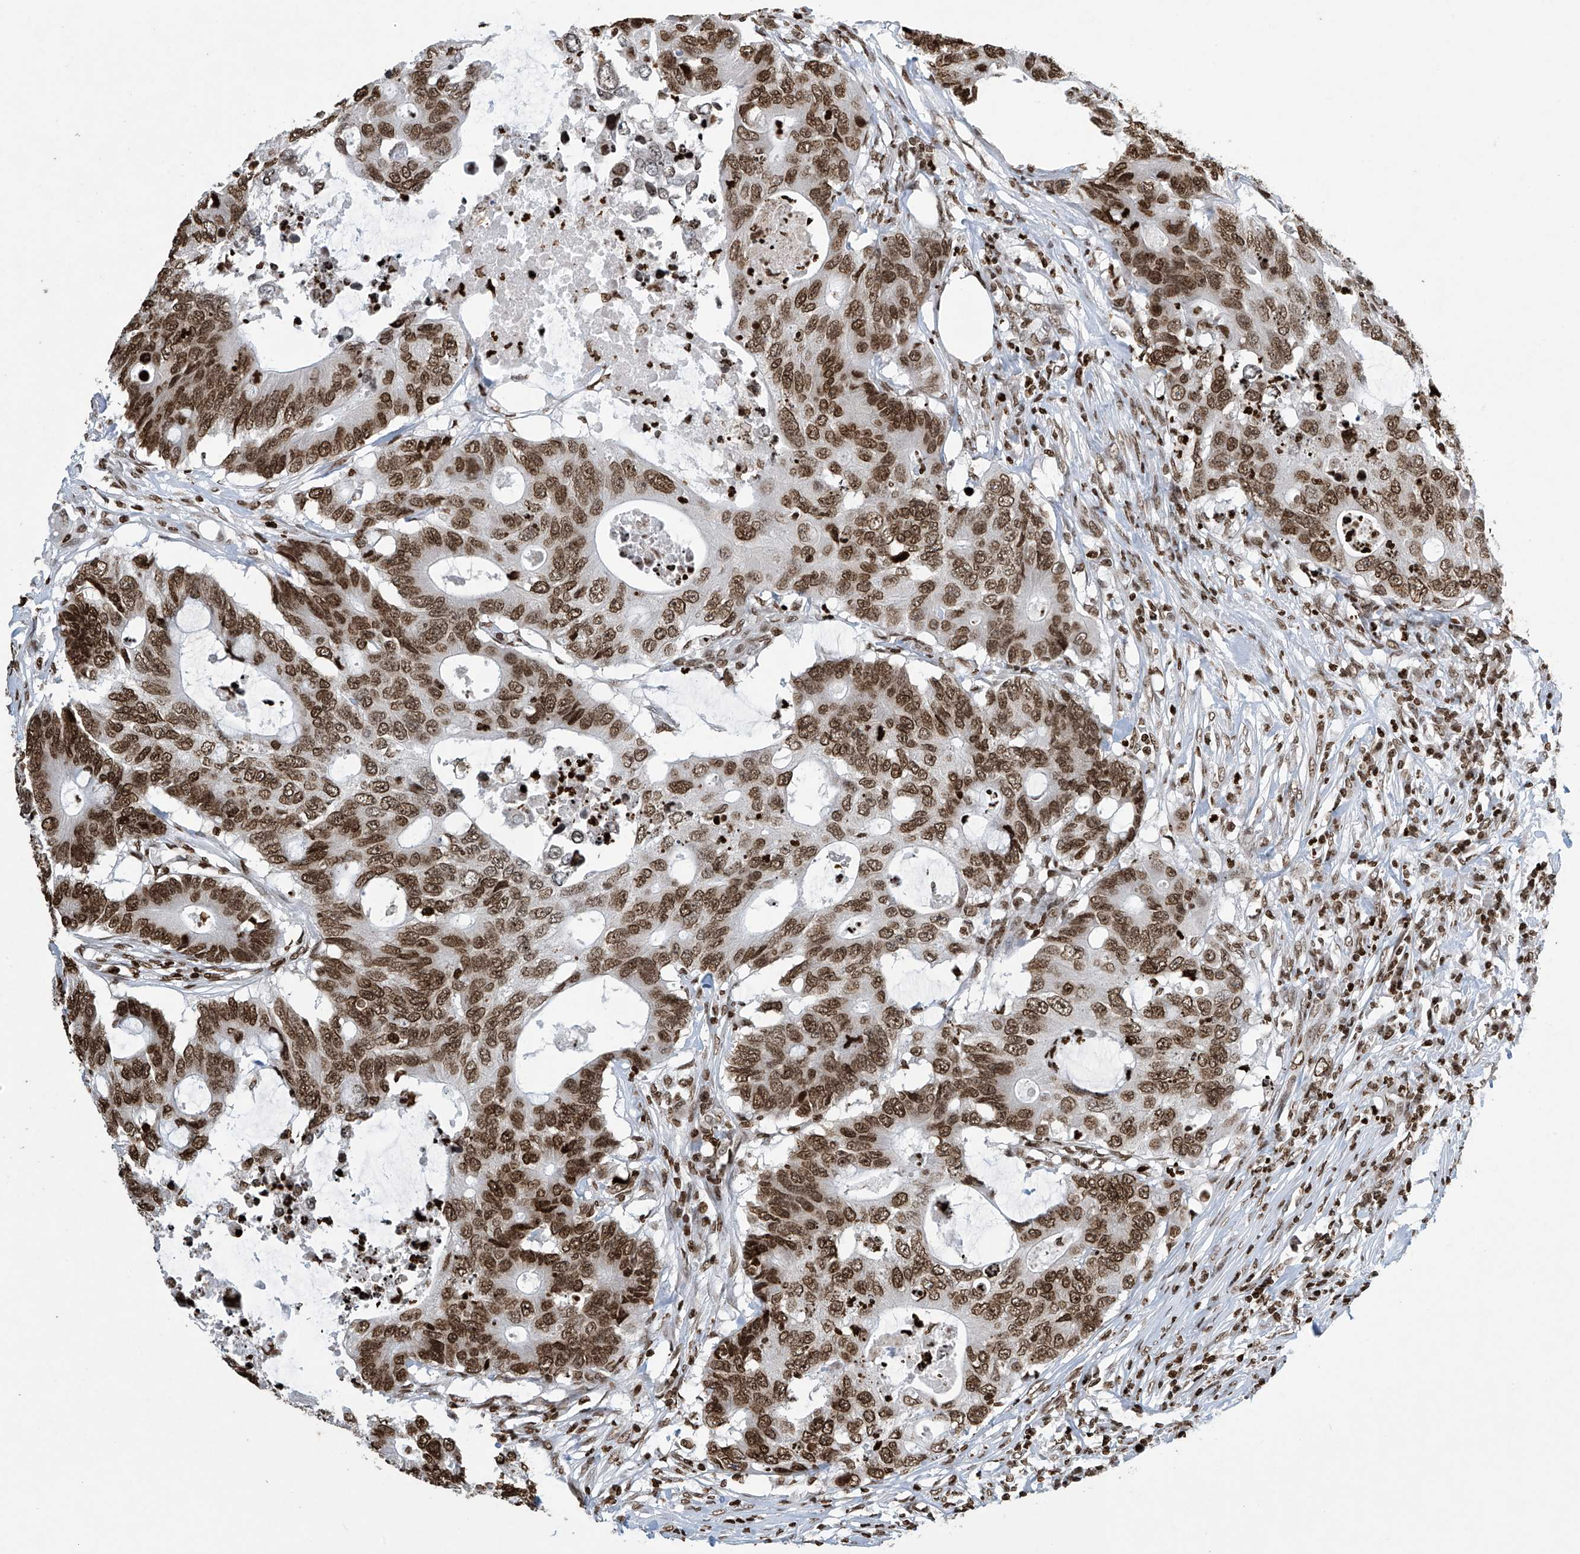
{"staining": {"intensity": "moderate", "quantity": ">75%", "location": "nuclear"}, "tissue": "colorectal cancer", "cell_type": "Tumor cells", "image_type": "cancer", "snomed": [{"axis": "morphology", "description": "Adenocarcinoma, NOS"}, {"axis": "topography", "description": "Colon"}], "caption": "This photomicrograph demonstrates immunohistochemistry (IHC) staining of adenocarcinoma (colorectal), with medium moderate nuclear expression in approximately >75% of tumor cells.", "gene": "H4C16", "patient": {"sex": "male", "age": 71}}